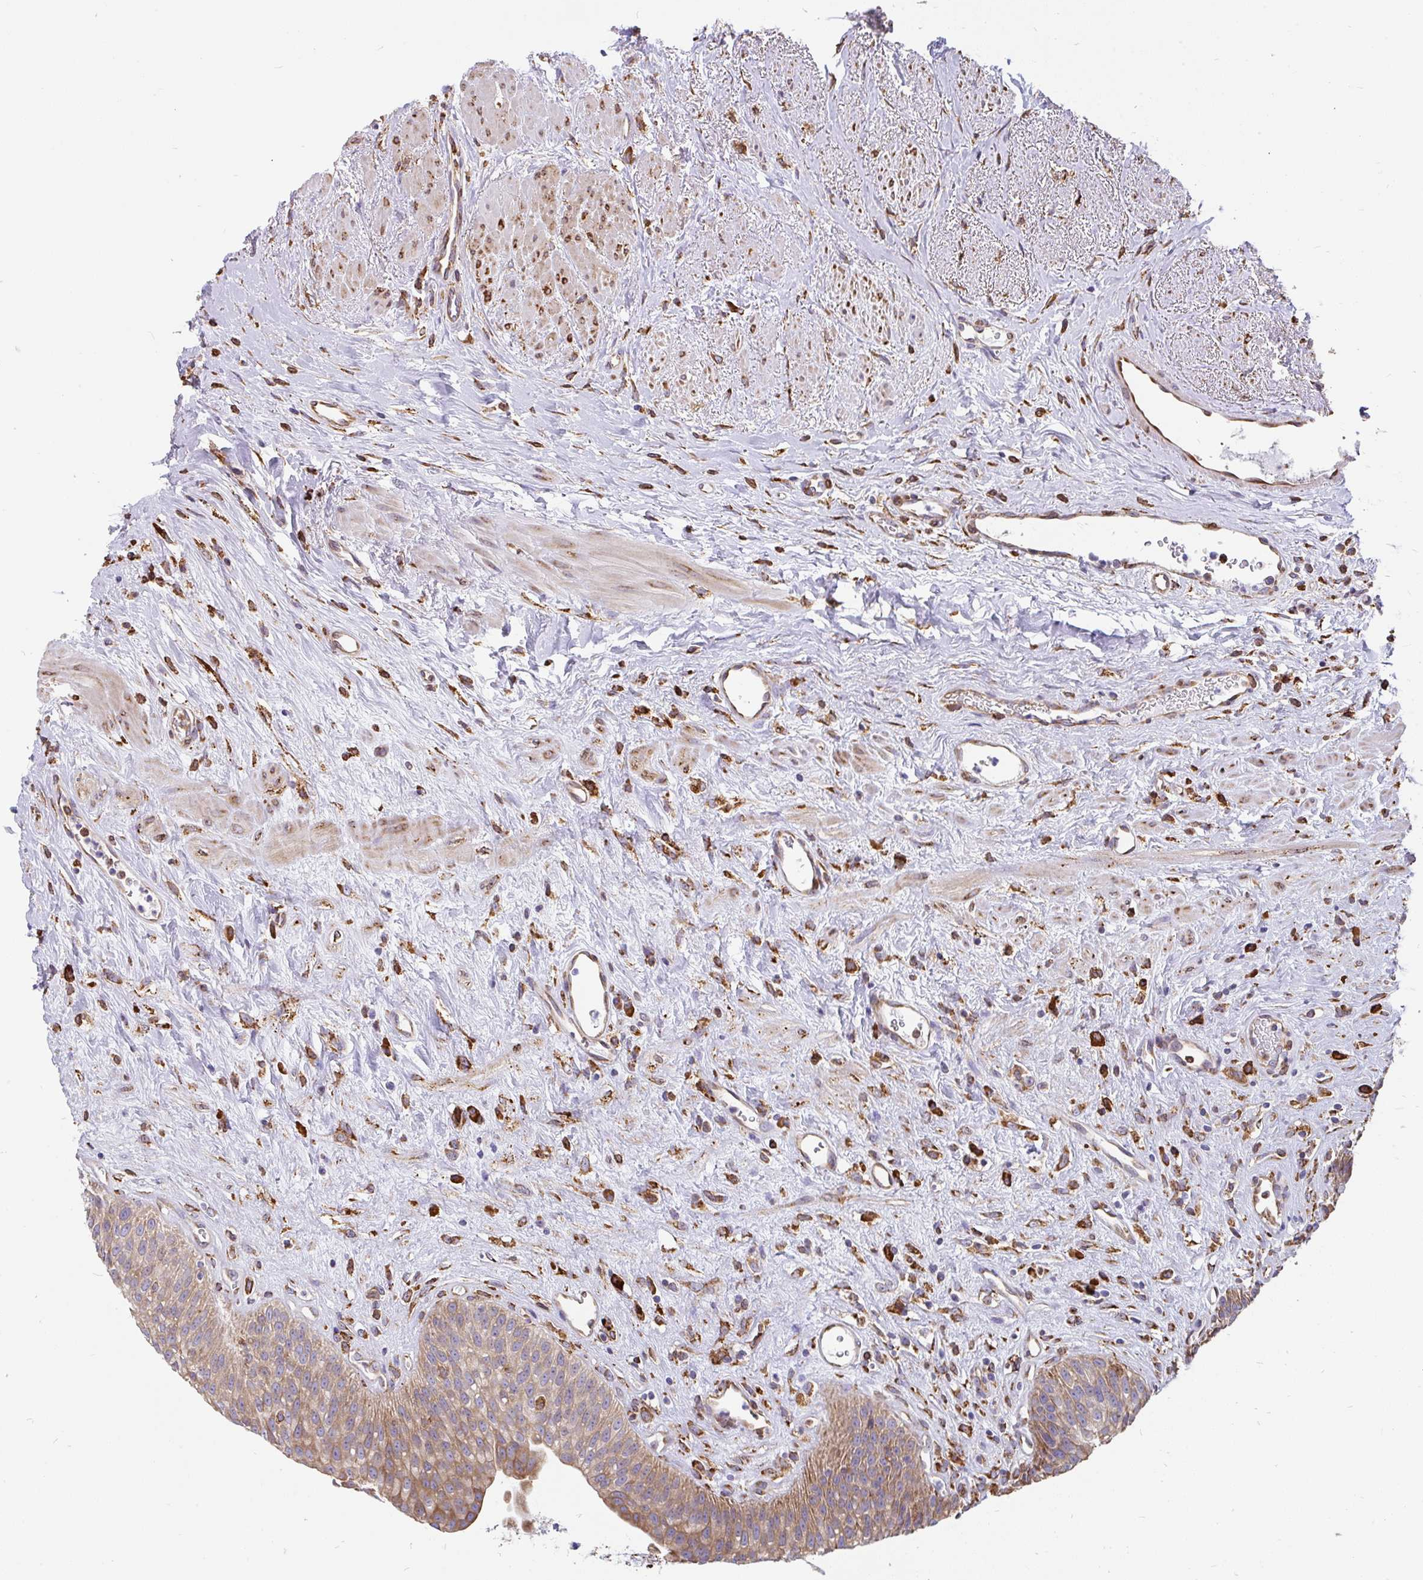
{"staining": {"intensity": "moderate", "quantity": ">75%", "location": "cytoplasmic/membranous"}, "tissue": "urinary bladder", "cell_type": "Urothelial cells", "image_type": "normal", "snomed": [{"axis": "morphology", "description": "Normal tissue, NOS"}, {"axis": "topography", "description": "Urinary bladder"}], "caption": "Immunohistochemistry (IHC) micrograph of benign urinary bladder stained for a protein (brown), which exhibits medium levels of moderate cytoplasmic/membranous positivity in approximately >75% of urothelial cells.", "gene": "EML5", "patient": {"sex": "female", "age": 56}}